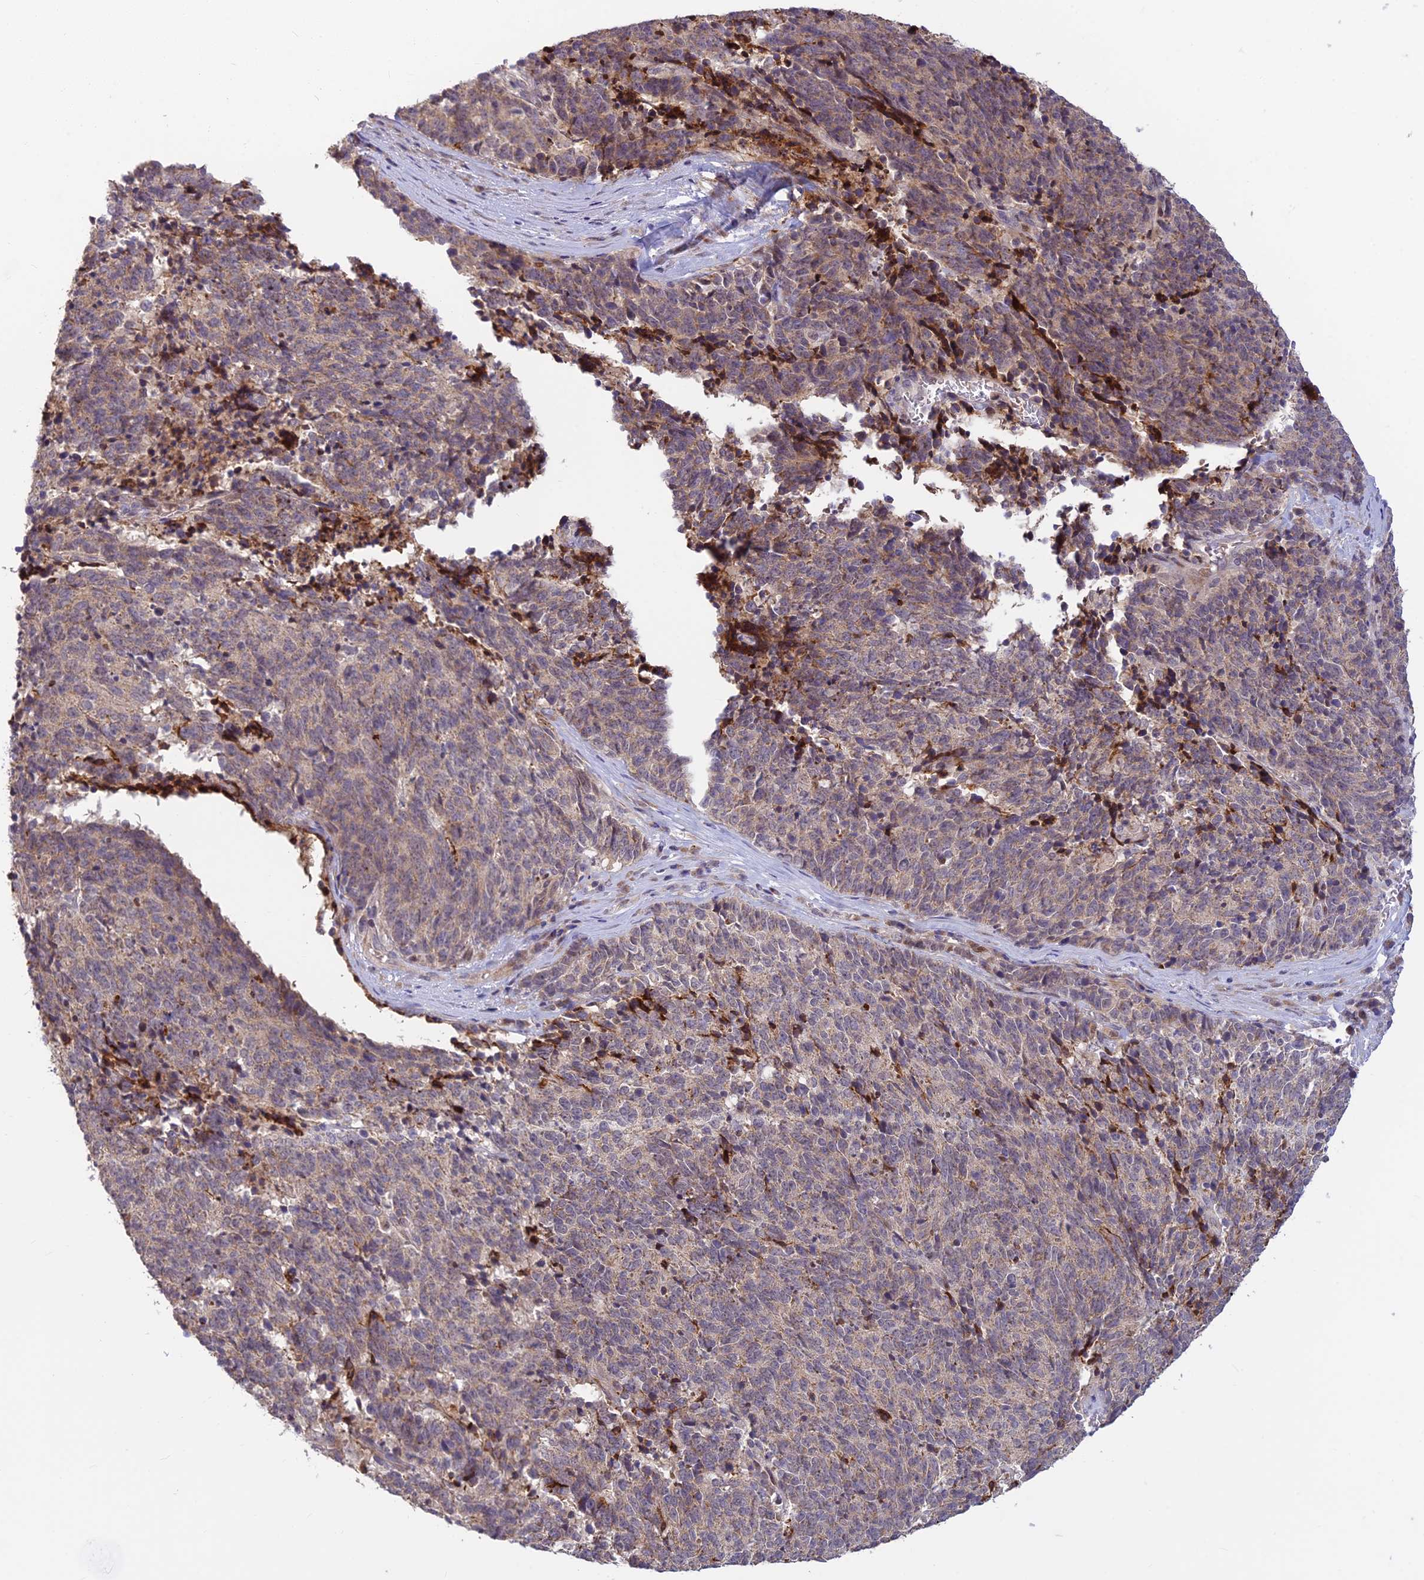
{"staining": {"intensity": "weak", "quantity": "<25%", "location": "cytoplasmic/membranous"}, "tissue": "cervical cancer", "cell_type": "Tumor cells", "image_type": "cancer", "snomed": [{"axis": "morphology", "description": "Squamous cell carcinoma, NOS"}, {"axis": "topography", "description": "Cervix"}], "caption": "Immunohistochemical staining of cervical cancer displays no significant positivity in tumor cells.", "gene": "ASPDH", "patient": {"sex": "female", "age": 29}}